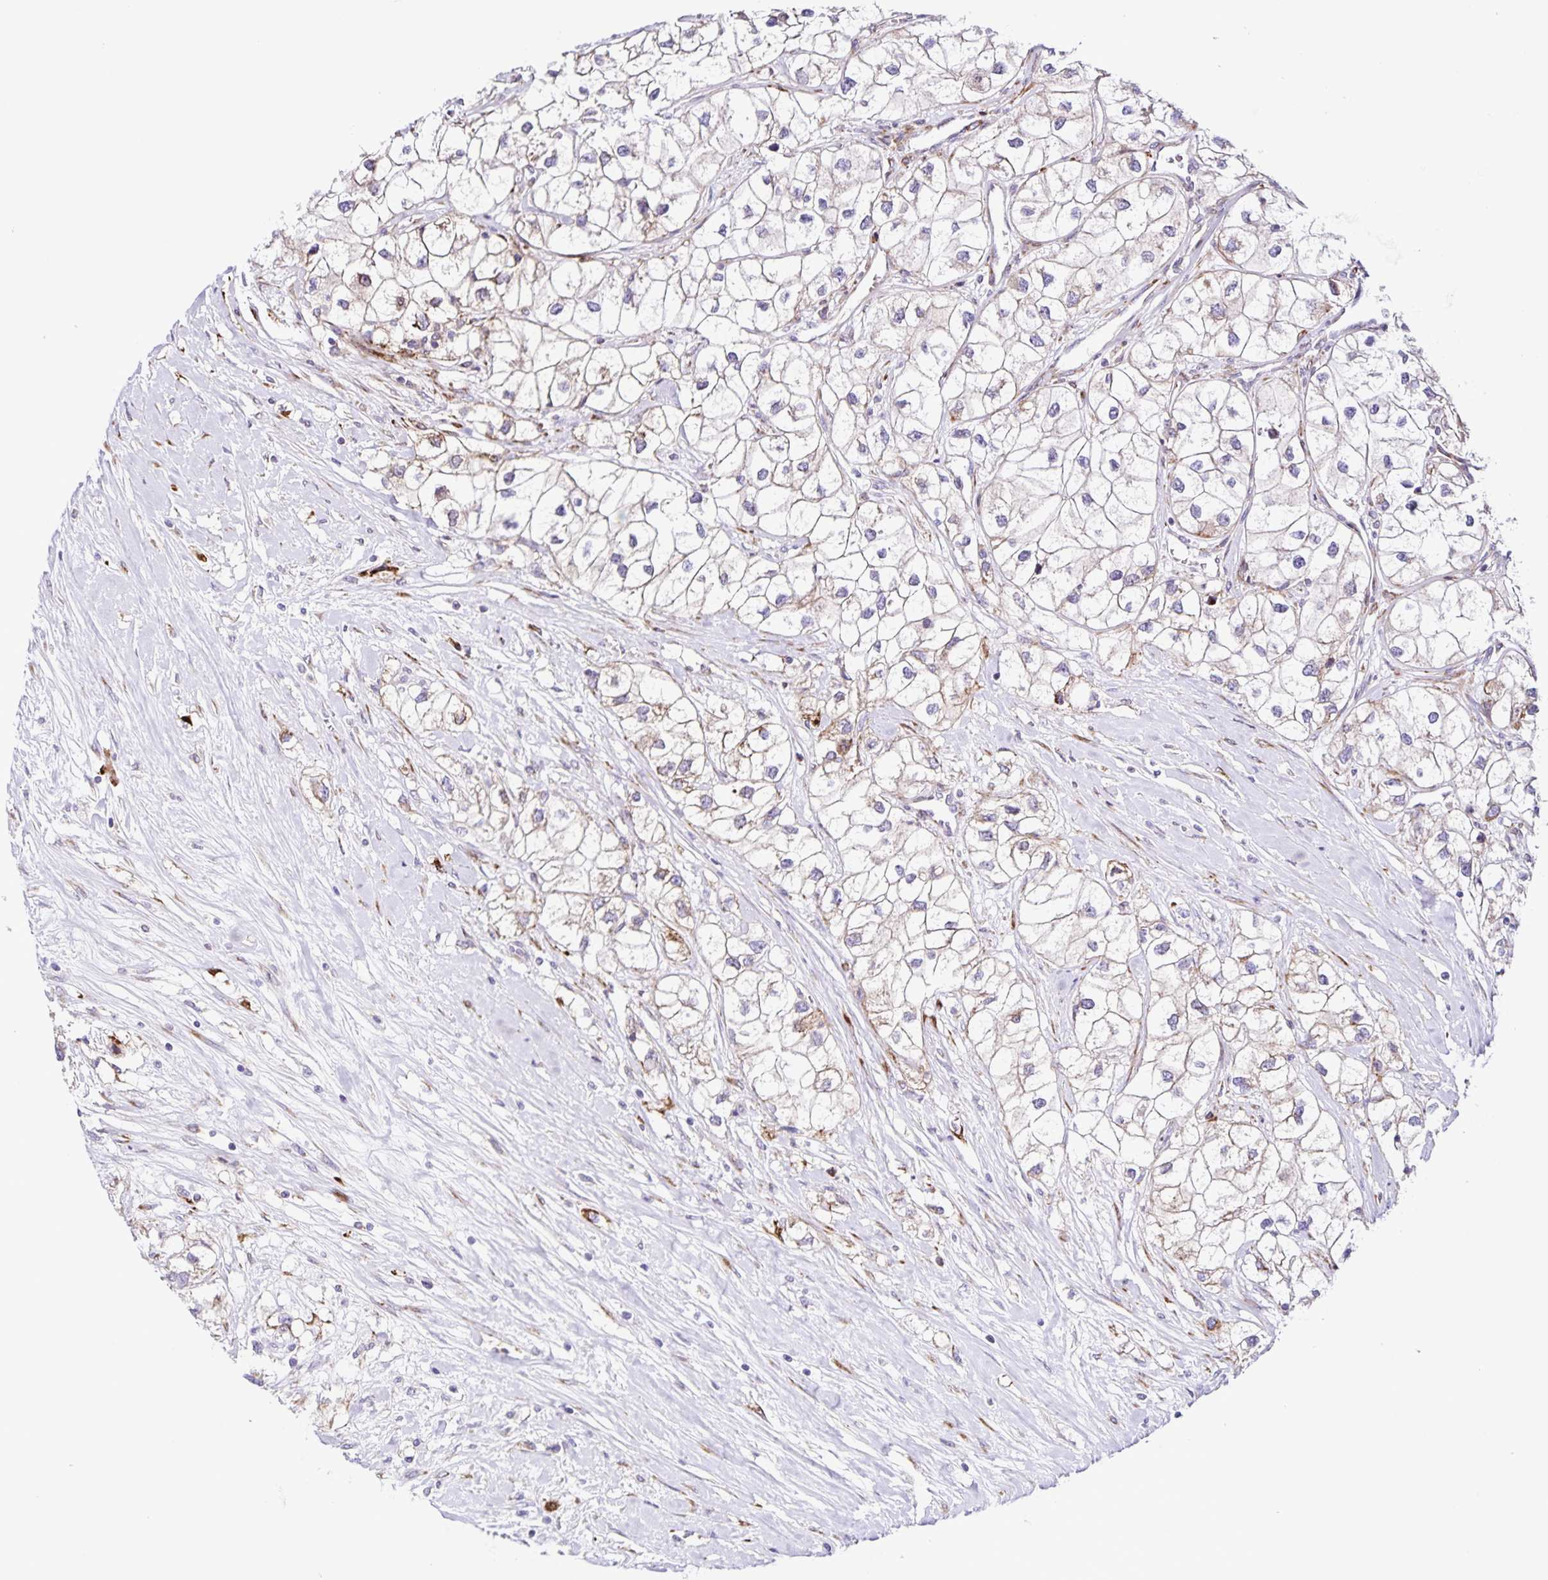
{"staining": {"intensity": "weak", "quantity": "<25%", "location": "cytoplasmic/membranous"}, "tissue": "renal cancer", "cell_type": "Tumor cells", "image_type": "cancer", "snomed": [{"axis": "morphology", "description": "Adenocarcinoma, NOS"}, {"axis": "topography", "description": "Kidney"}], "caption": "This is an IHC image of renal cancer. There is no positivity in tumor cells.", "gene": "OSBPL5", "patient": {"sex": "male", "age": 59}}